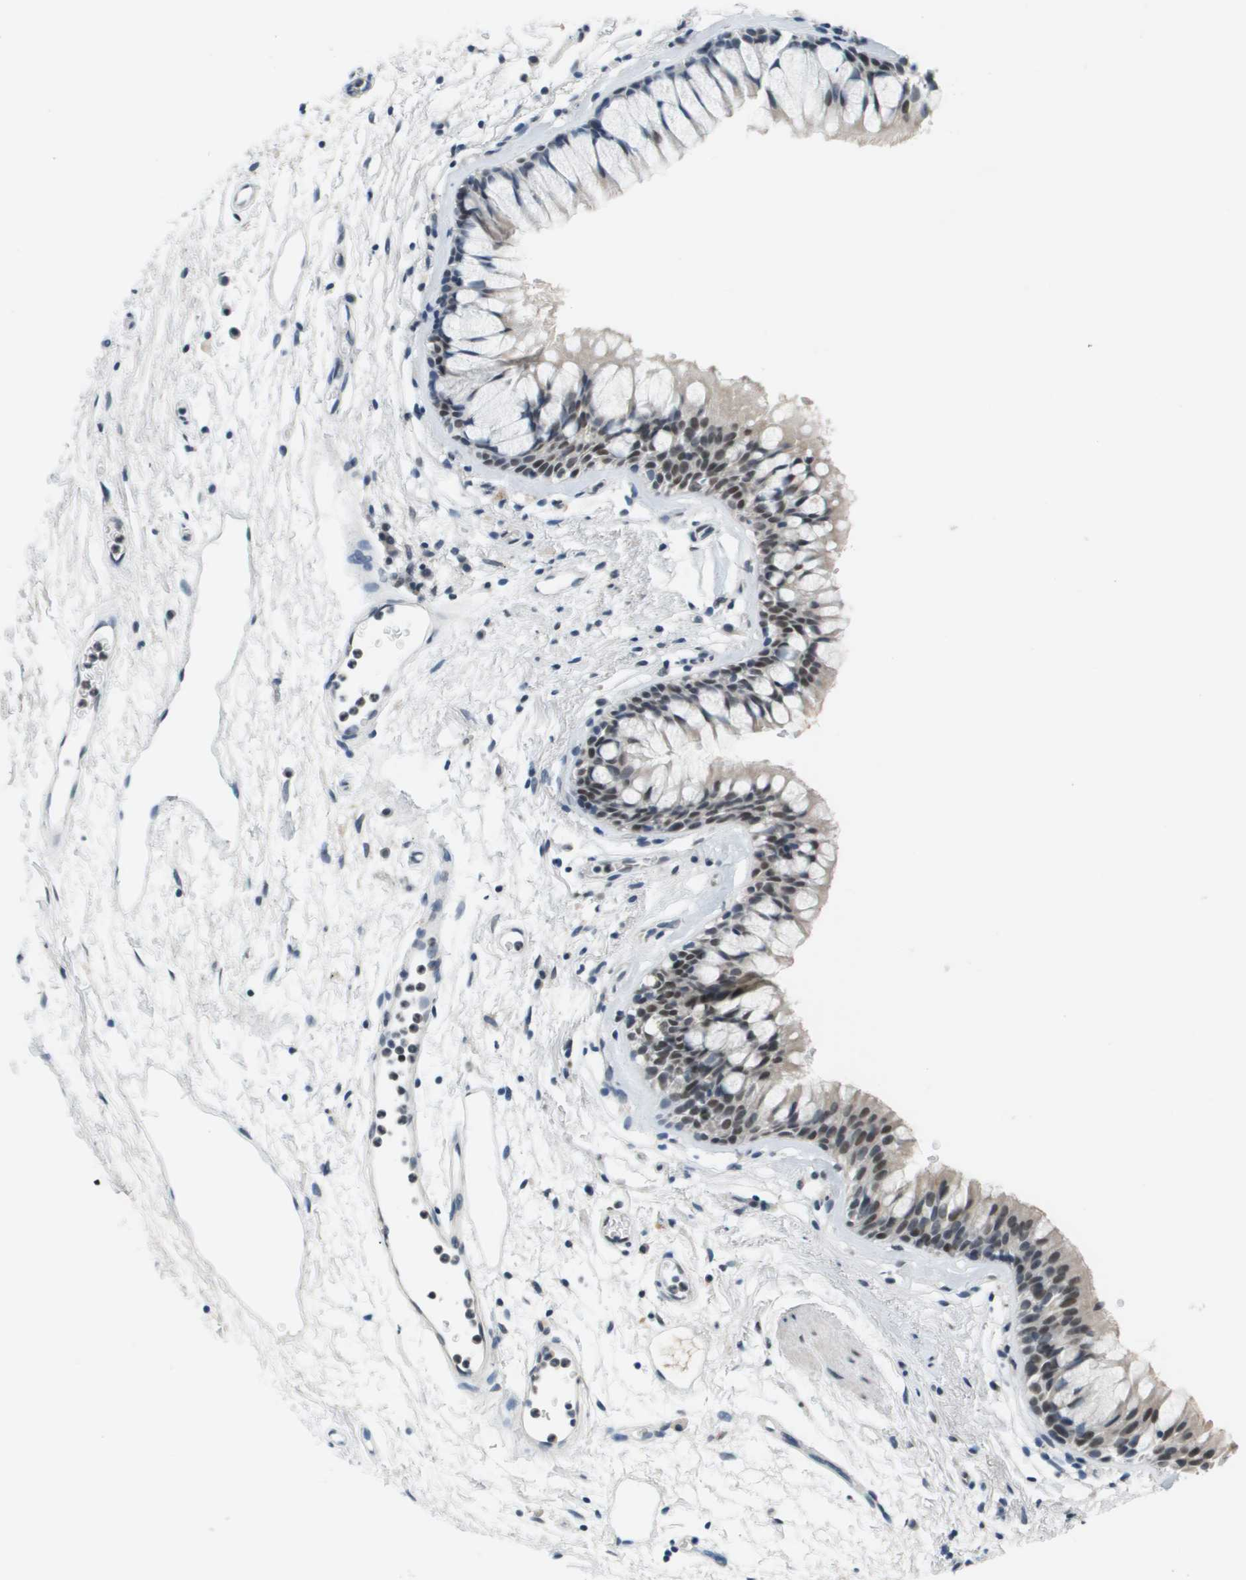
{"staining": {"intensity": "moderate", "quantity": "25%-75%", "location": "nuclear"}, "tissue": "bronchus", "cell_type": "Respiratory epithelial cells", "image_type": "normal", "snomed": [{"axis": "morphology", "description": "Normal tissue, NOS"}, {"axis": "topography", "description": "Cartilage tissue"}, {"axis": "topography", "description": "Bronchus"}], "caption": "Immunohistochemical staining of normal bronchus displays medium levels of moderate nuclear expression in about 25%-75% of respiratory epithelial cells.", "gene": "CBX5", "patient": {"sex": "female", "age": 53}}